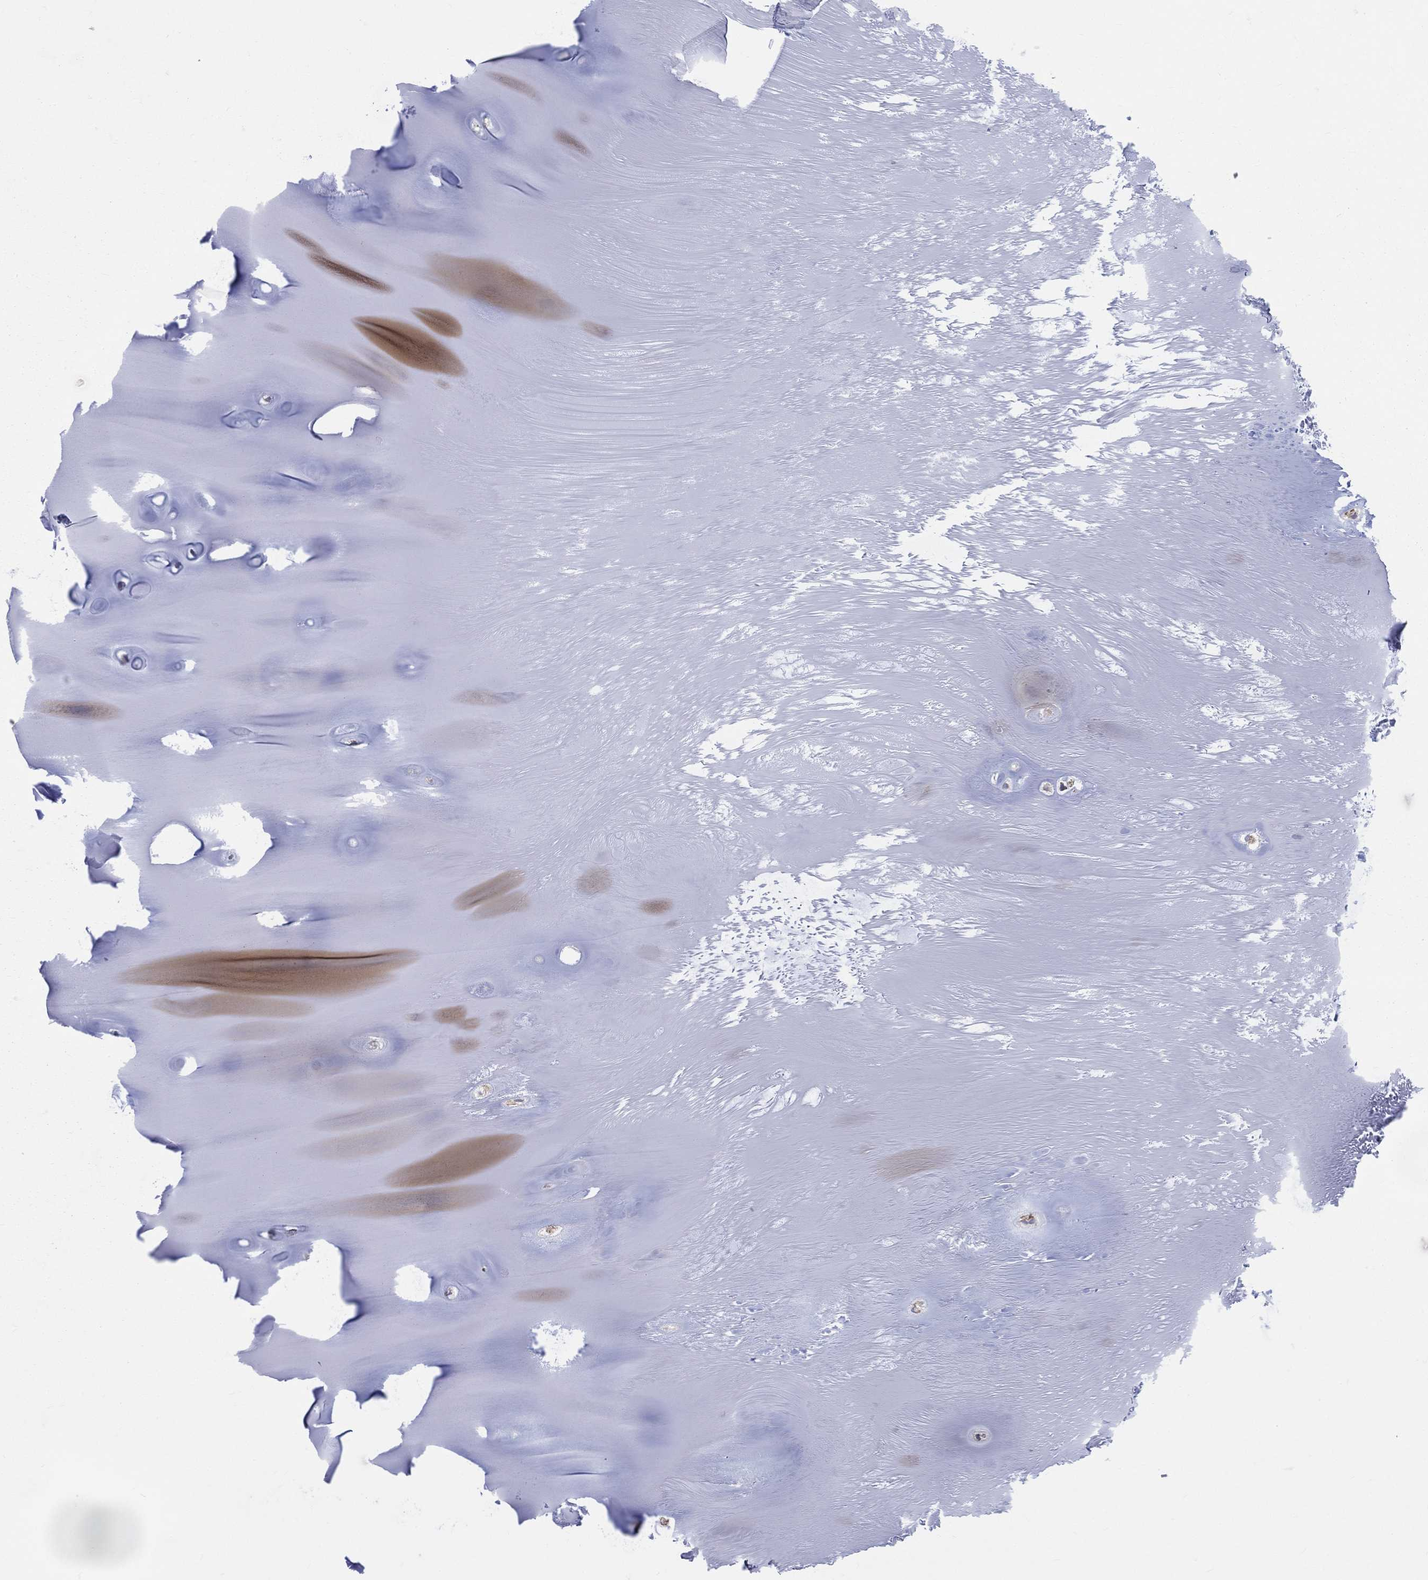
{"staining": {"intensity": "negative", "quantity": "none", "location": "none"}, "tissue": "adipose tissue", "cell_type": "Adipocytes", "image_type": "normal", "snomed": [{"axis": "morphology", "description": "Normal tissue, NOS"}, {"axis": "topography", "description": "Cartilage tissue"}], "caption": "Human adipose tissue stained for a protein using immunohistochemistry reveals no staining in adipocytes.", "gene": "CCDC159", "patient": {"sex": "male", "age": 81}}